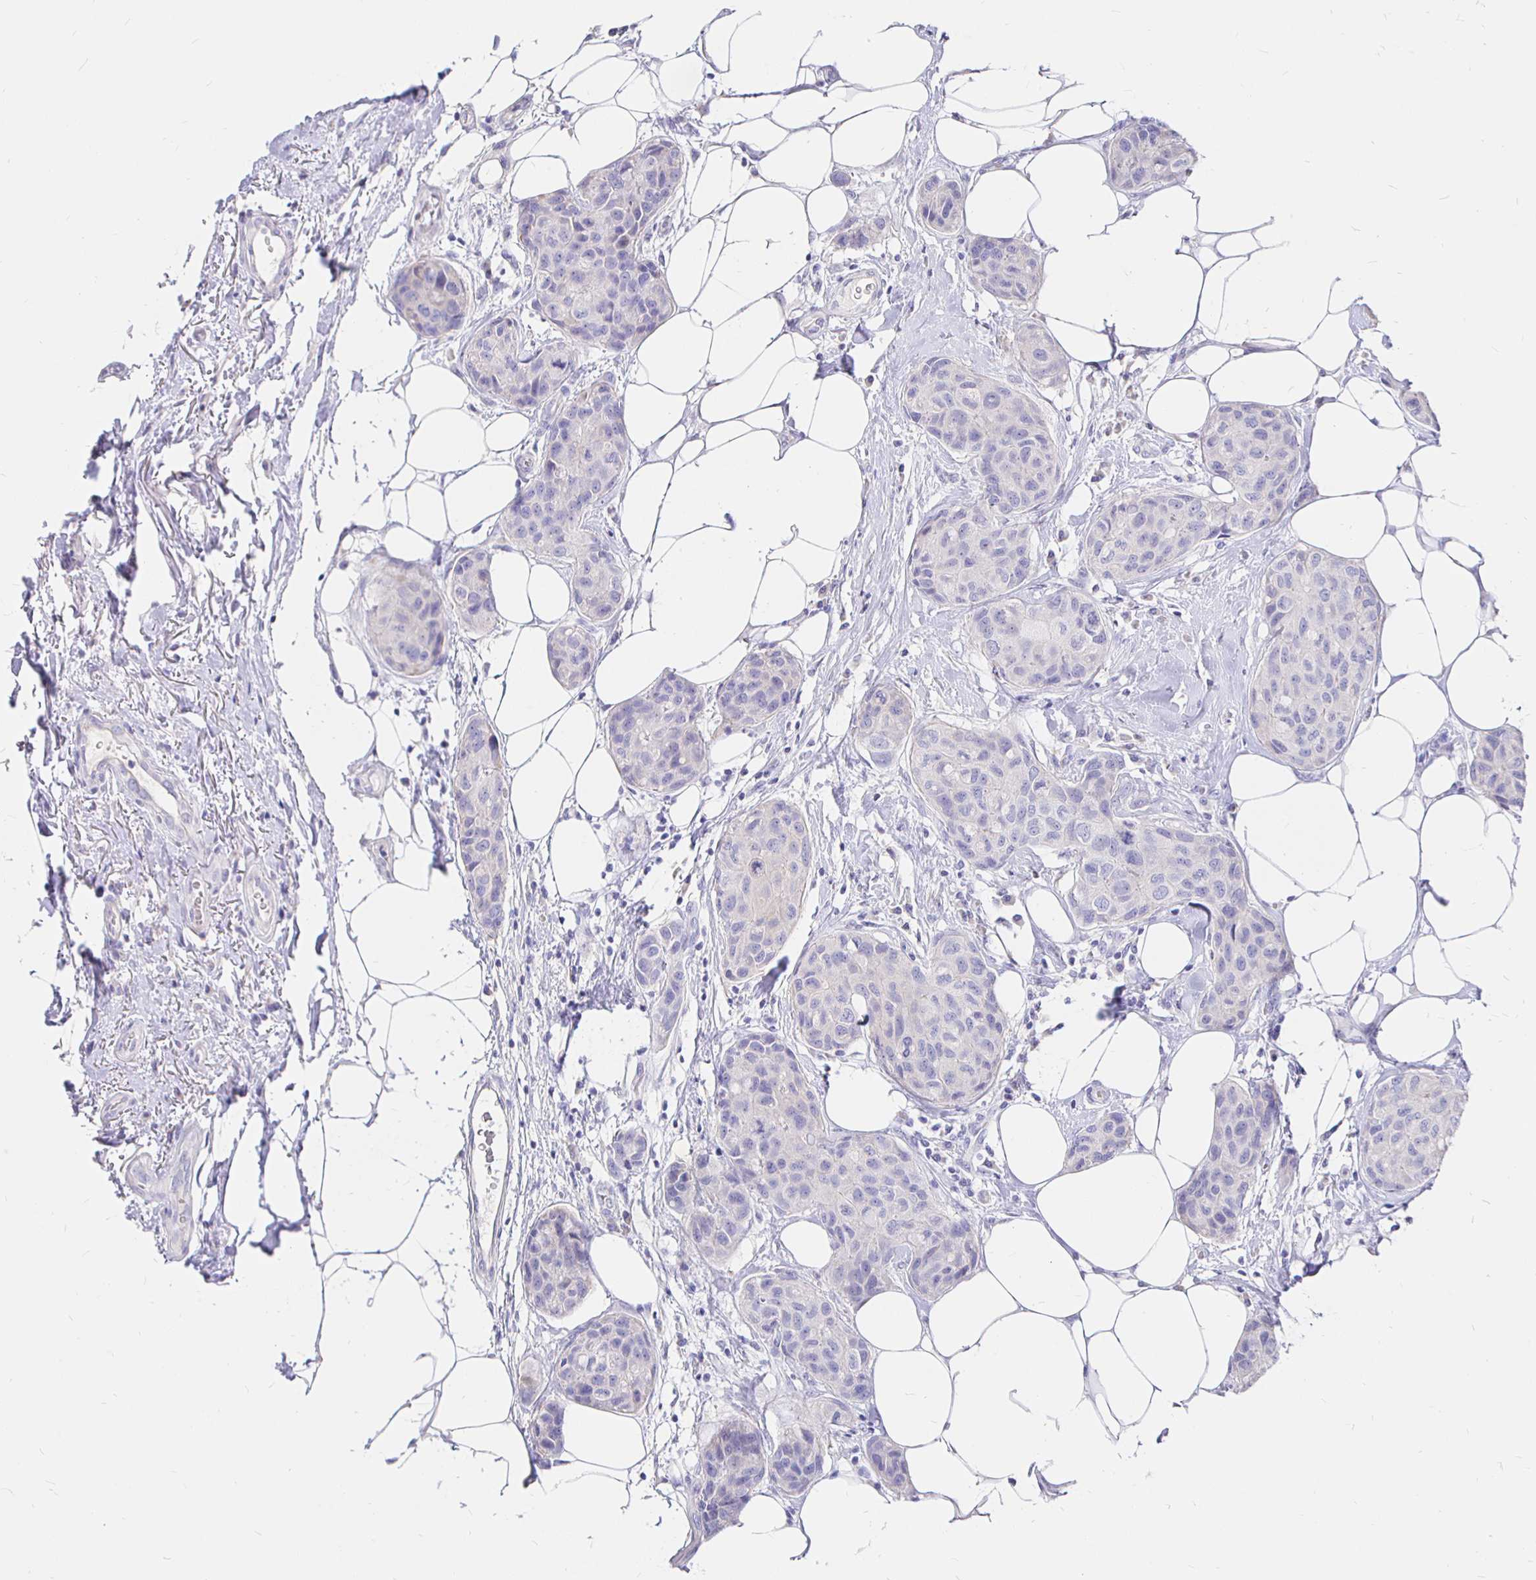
{"staining": {"intensity": "negative", "quantity": "none", "location": "none"}, "tissue": "breast cancer", "cell_type": "Tumor cells", "image_type": "cancer", "snomed": [{"axis": "morphology", "description": "Duct carcinoma"}, {"axis": "topography", "description": "Breast"}], "caption": "Immunohistochemistry micrograph of neoplastic tissue: human breast cancer (infiltrating ductal carcinoma) stained with DAB exhibits no significant protein staining in tumor cells.", "gene": "NECAB1", "patient": {"sex": "female", "age": 80}}